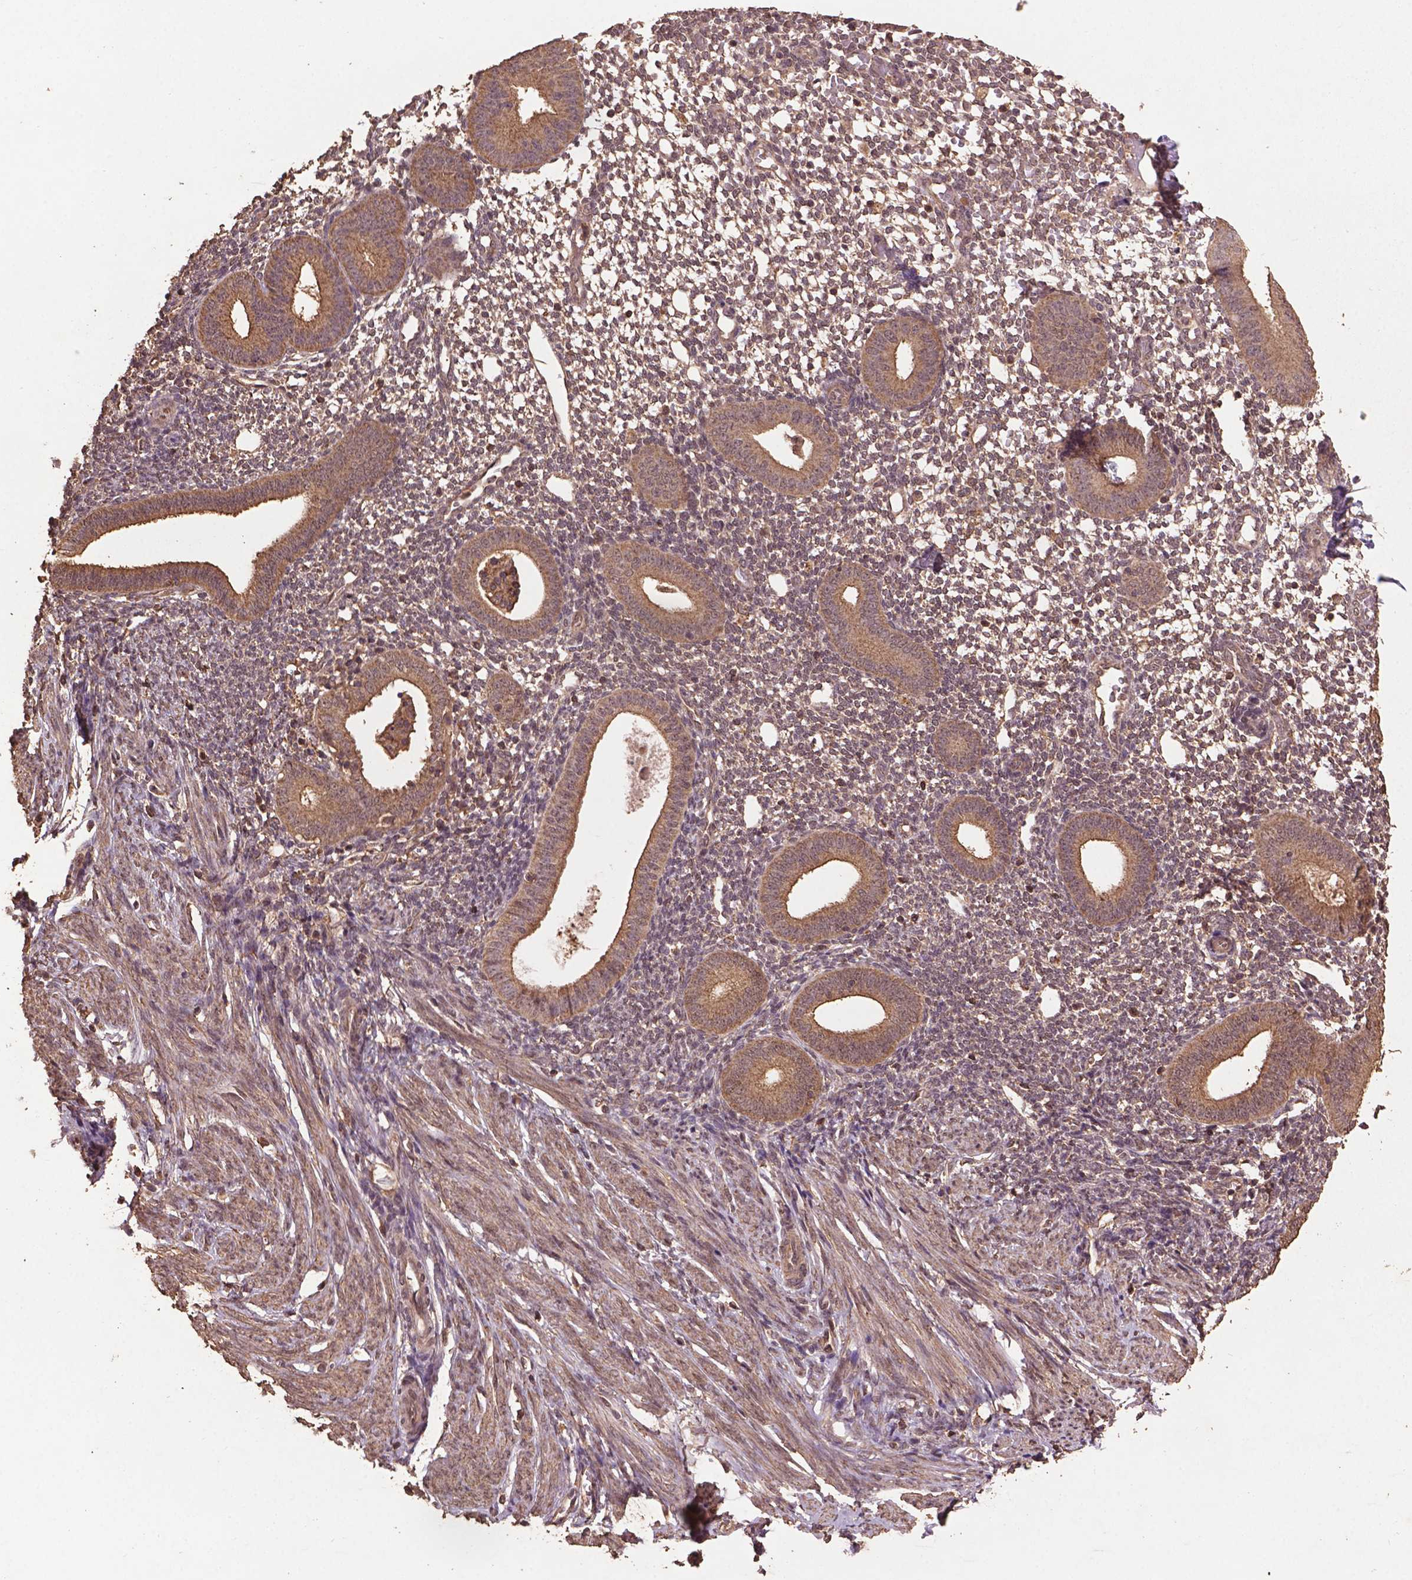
{"staining": {"intensity": "weak", "quantity": "25%-75%", "location": "cytoplasmic/membranous"}, "tissue": "endometrium", "cell_type": "Cells in endometrial stroma", "image_type": "normal", "snomed": [{"axis": "morphology", "description": "Normal tissue, NOS"}, {"axis": "topography", "description": "Endometrium"}], "caption": "Immunohistochemistry (IHC) histopathology image of normal endometrium stained for a protein (brown), which exhibits low levels of weak cytoplasmic/membranous positivity in about 25%-75% of cells in endometrial stroma.", "gene": "BABAM1", "patient": {"sex": "female", "age": 40}}